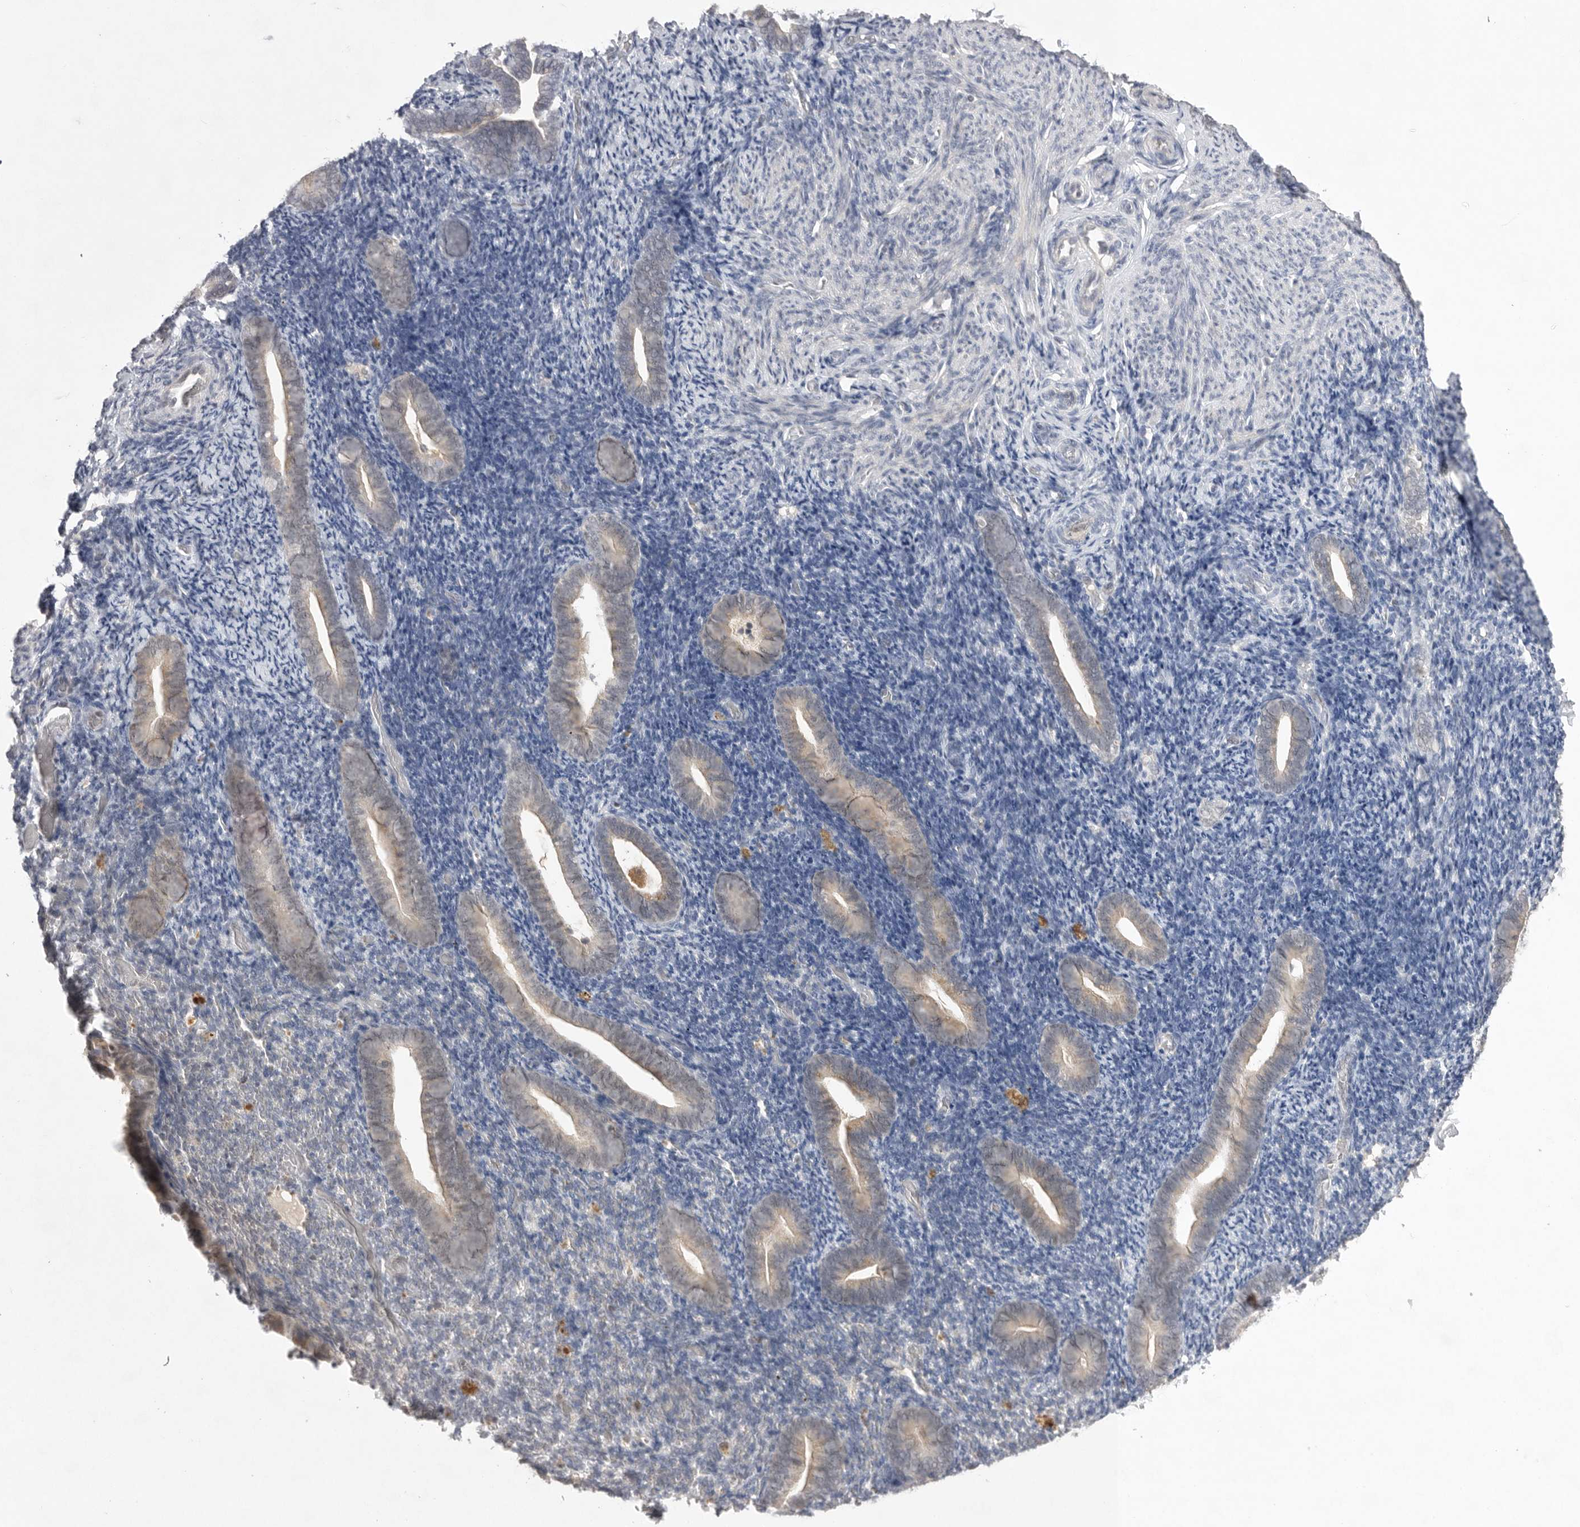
{"staining": {"intensity": "negative", "quantity": "none", "location": "none"}, "tissue": "endometrium", "cell_type": "Cells in endometrial stroma", "image_type": "normal", "snomed": [{"axis": "morphology", "description": "Normal tissue, NOS"}, {"axis": "topography", "description": "Endometrium"}], "caption": "Immunohistochemistry of unremarkable human endometrium displays no positivity in cells in endometrial stroma.", "gene": "HUS1", "patient": {"sex": "female", "age": 51}}